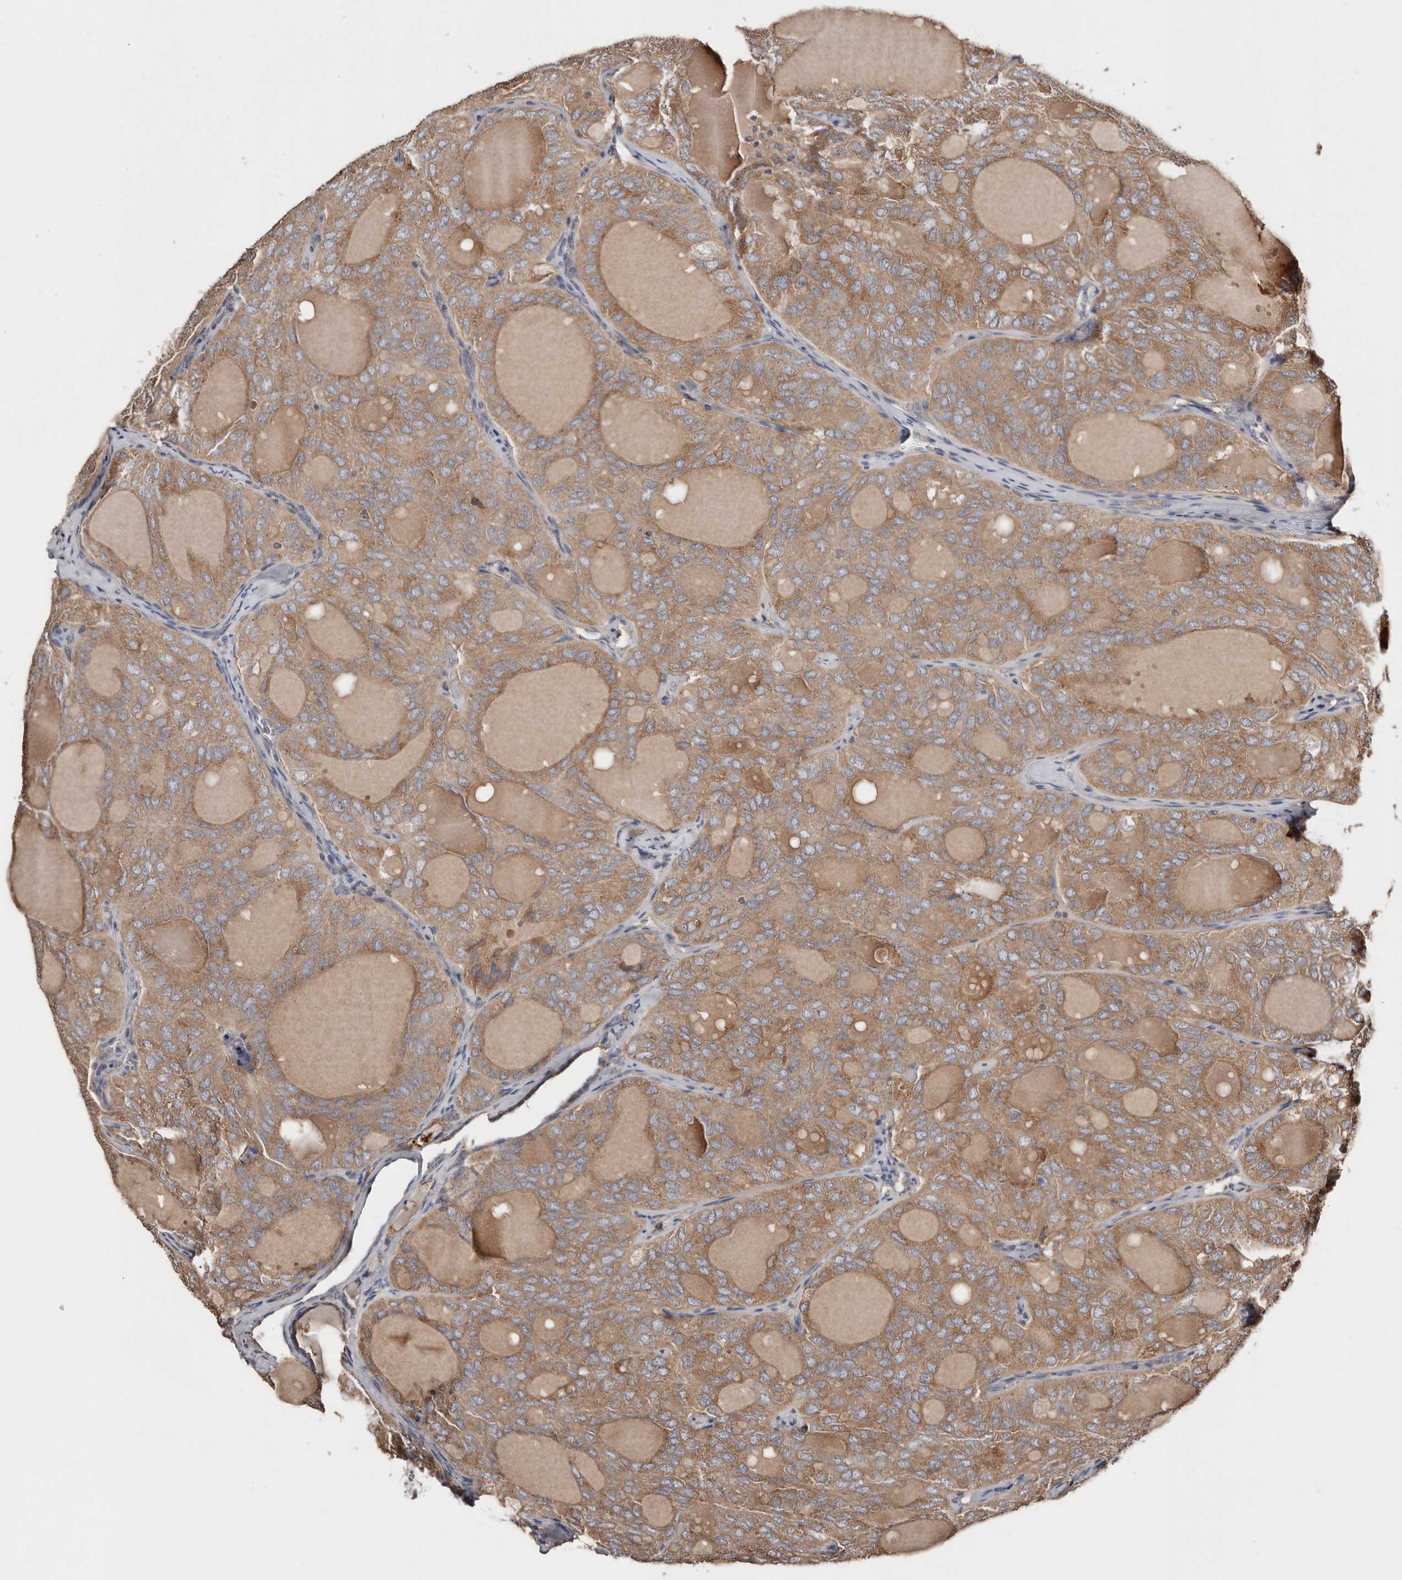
{"staining": {"intensity": "moderate", "quantity": ">75%", "location": "cytoplasmic/membranous"}, "tissue": "thyroid cancer", "cell_type": "Tumor cells", "image_type": "cancer", "snomed": [{"axis": "morphology", "description": "Follicular adenoma carcinoma, NOS"}, {"axis": "topography", "description": "Thyroid gland"}], "caption": "Protein staining demonstrates moderate cytoplasmic/membranous expression in approximately >75% of tumor cells in follicular adenoma carcinoma (thyroid).", "gene": "SLC39A2", "patient": {"sex": "male", "age": 75}}